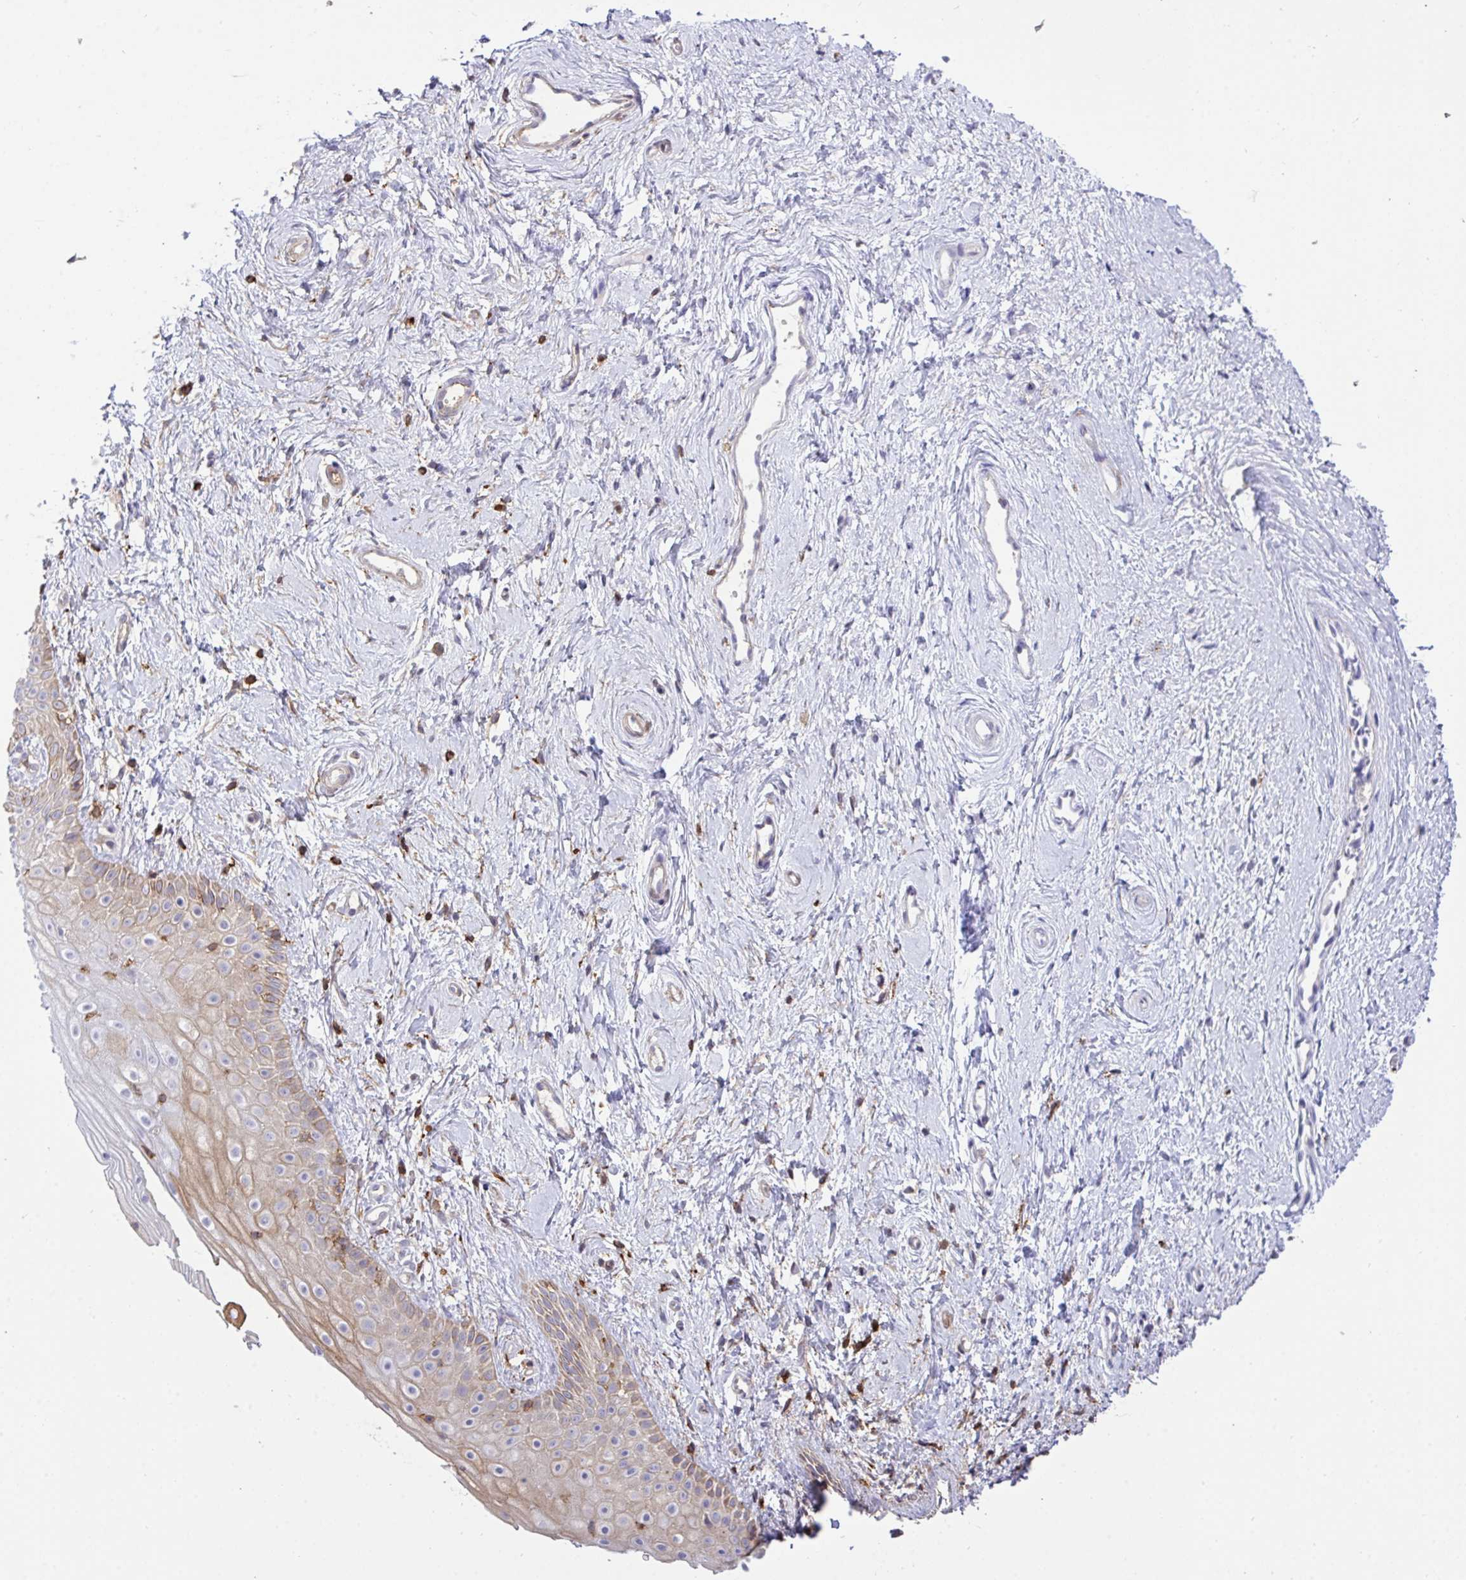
{"staining": {"intensity": "weak", "quantity": "25%-75%", "location": "cytoplasmic/membranous"}, "tissue": "vagina", "cell_type": "Squamous epithelial cells", "image_type": "normal", "snomed": [{"axis": "morphology", "description": "Normal tissue, NOS"}, {"axis": "topography", "description": "Vagina"}], "caption": "A photomicrograph showing weak cytoplasmic/membranous expression in about 25%-75% of squamous epithelial cells in normal vagina, as visualized by brown immunohistochemical staining.", "gene": "ERI1", "patient": {"sex": "female", "age": 38}}